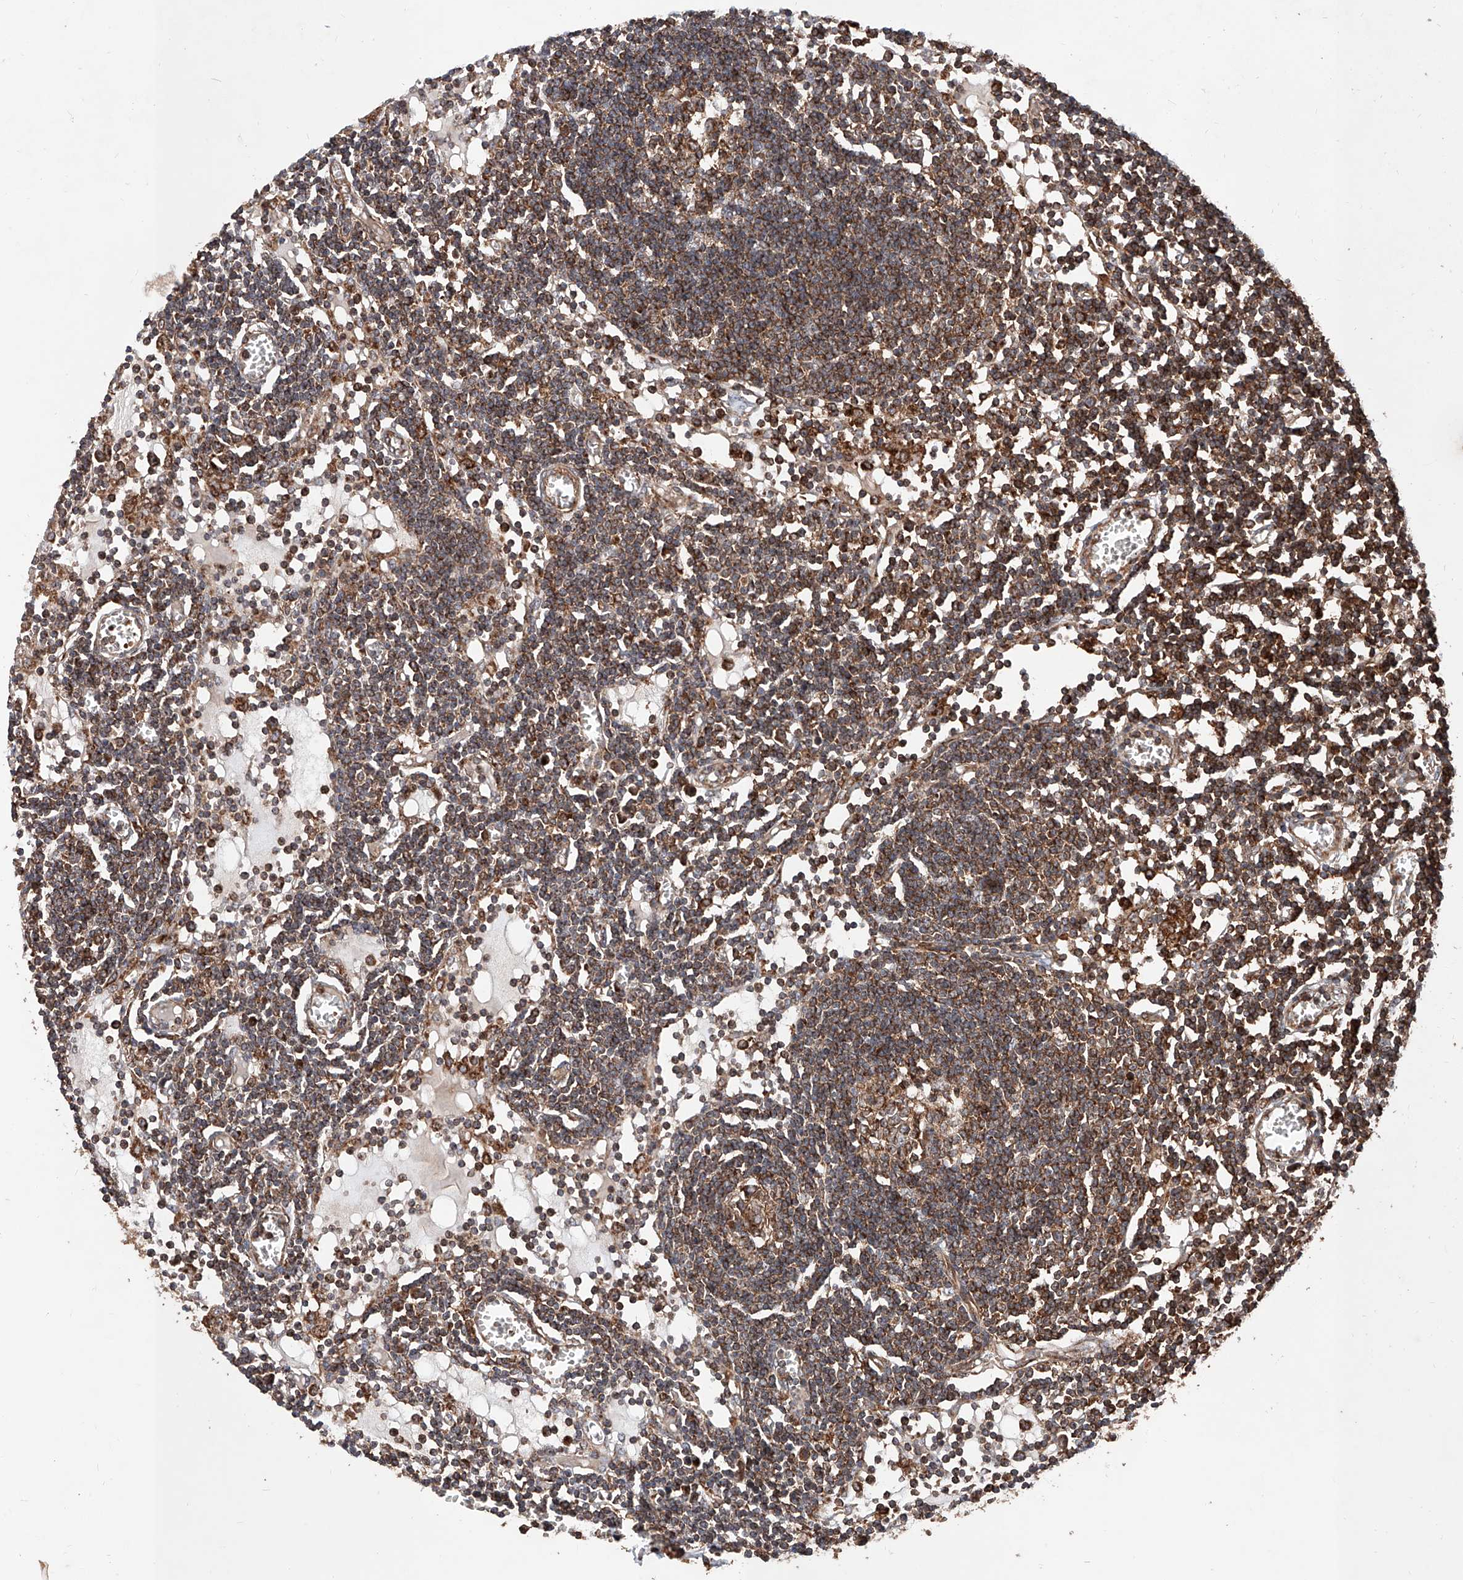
{"staining": {"intensity": "strong", "quantity": ">75%", "location": "cytoplasmic/membranous"}, "tissue": "lymph node", "cell_type": "Germinal center cells", "image_type": "normal", "snomed": [{"axis": "morphology", "description": "Normal tissue, NOS"}, {"axis": "topography", "description": "Lymph node"}], "caption": "This micrograph shows IHC staining of benign human lymph node, with high strong cytoplasmic/membranous positivity in about >75% of germinal center cells.", "gene": "PISD", "patient": {"sex": "female", "age": 11}}